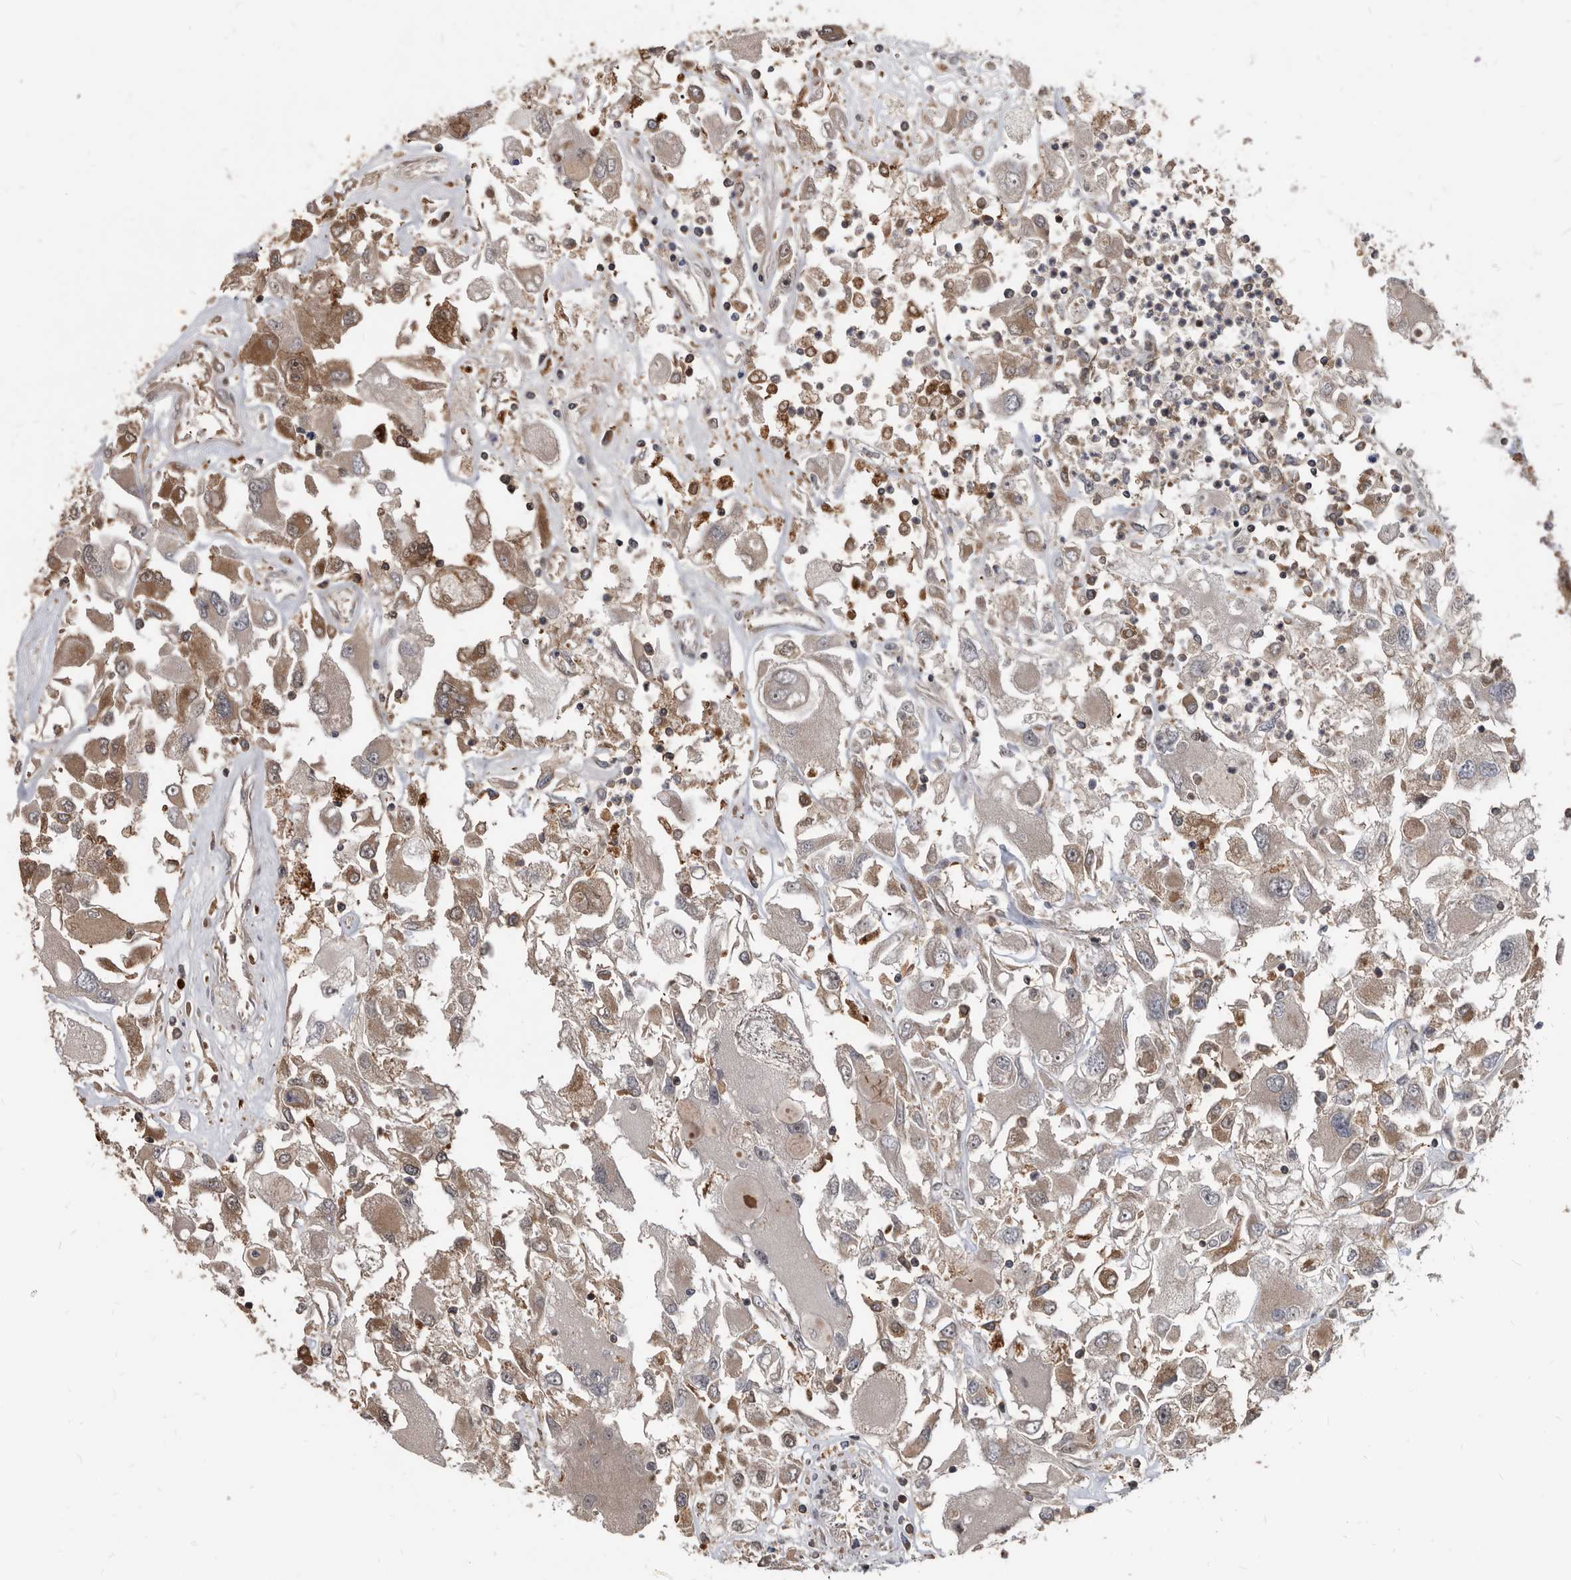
{"staining": {"intensity": "weak", "quantity": "25%-75%", "location": "cytoplasmic/membranous"}, "tissue": "renal cancer", "cell_type": "Tumor cells", "image_type": "cancer", "snomed": [{"axis": "morphology", "description": "Adenocarcinoma, NOS"}, {"axis": "topography", "description": "Kidney"}], "caption": "Immunohistochemistry (IHC) of human renal cancer (adenocarcinoma) shows low levels of weak cytoplasmic/membranous staining in approximately 25%-75% of tumor cells.", "gene": "APEH", "patient": {"sex": "female", "age": 52}}